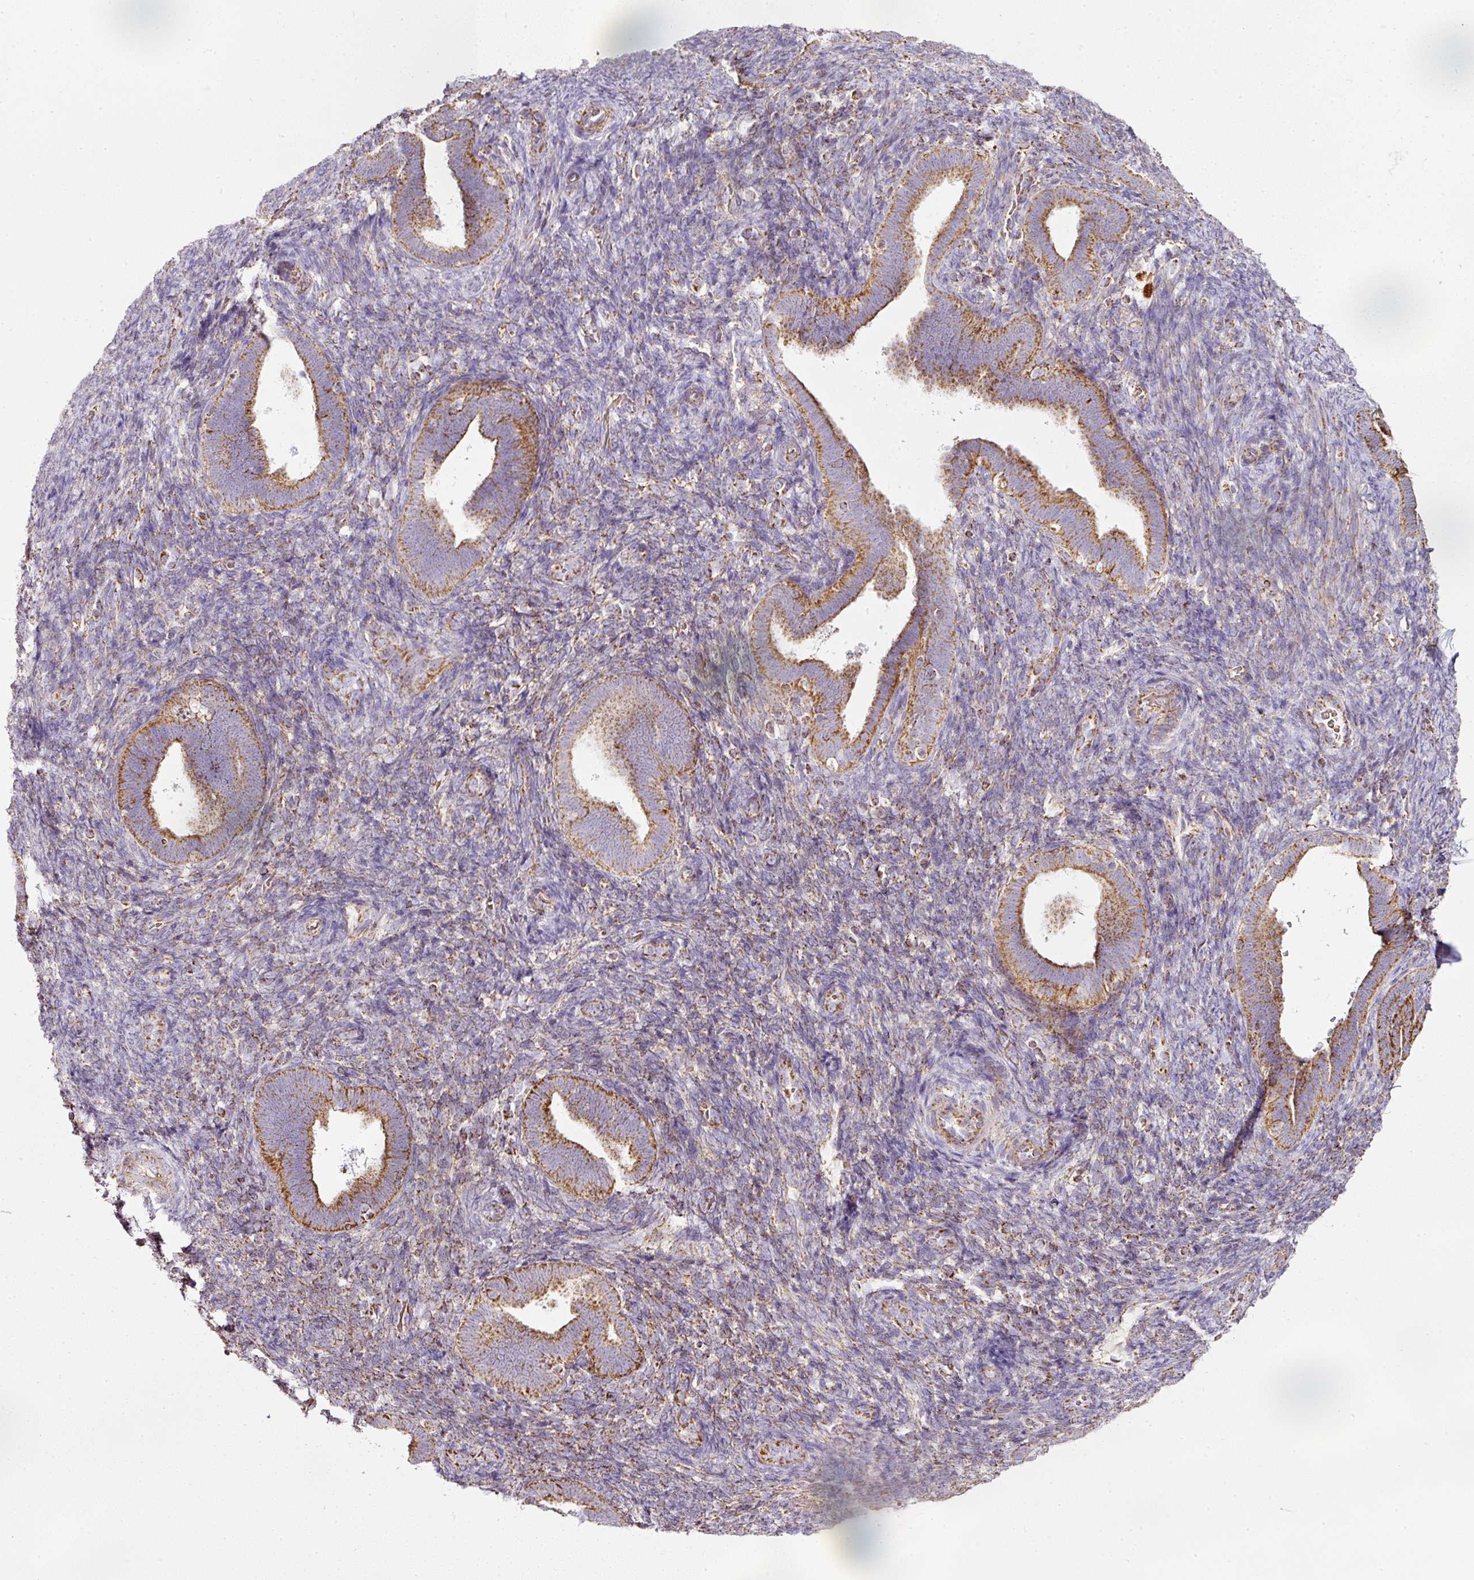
{"staining": {"intensity": "moderate", "quantity": "<25%", "location": "cytoplasmic/membranous"}, "tissue": "endometrium", "cell_type": "Cells in endometrial stroma", "image_type": "normal", "snomed": [{"axis": "morphology", "description": "Normal tissue, NOS"}, {"axis": "topography", "description": "Endometrium"}], "caption": "A brown stain shows moderate cytoplasmic/membranous staining of a protein in cells in endometrial stroma of benign human endometrium.", "gene": "SDHA", "patient": {"sex": "female", "age": 34}}